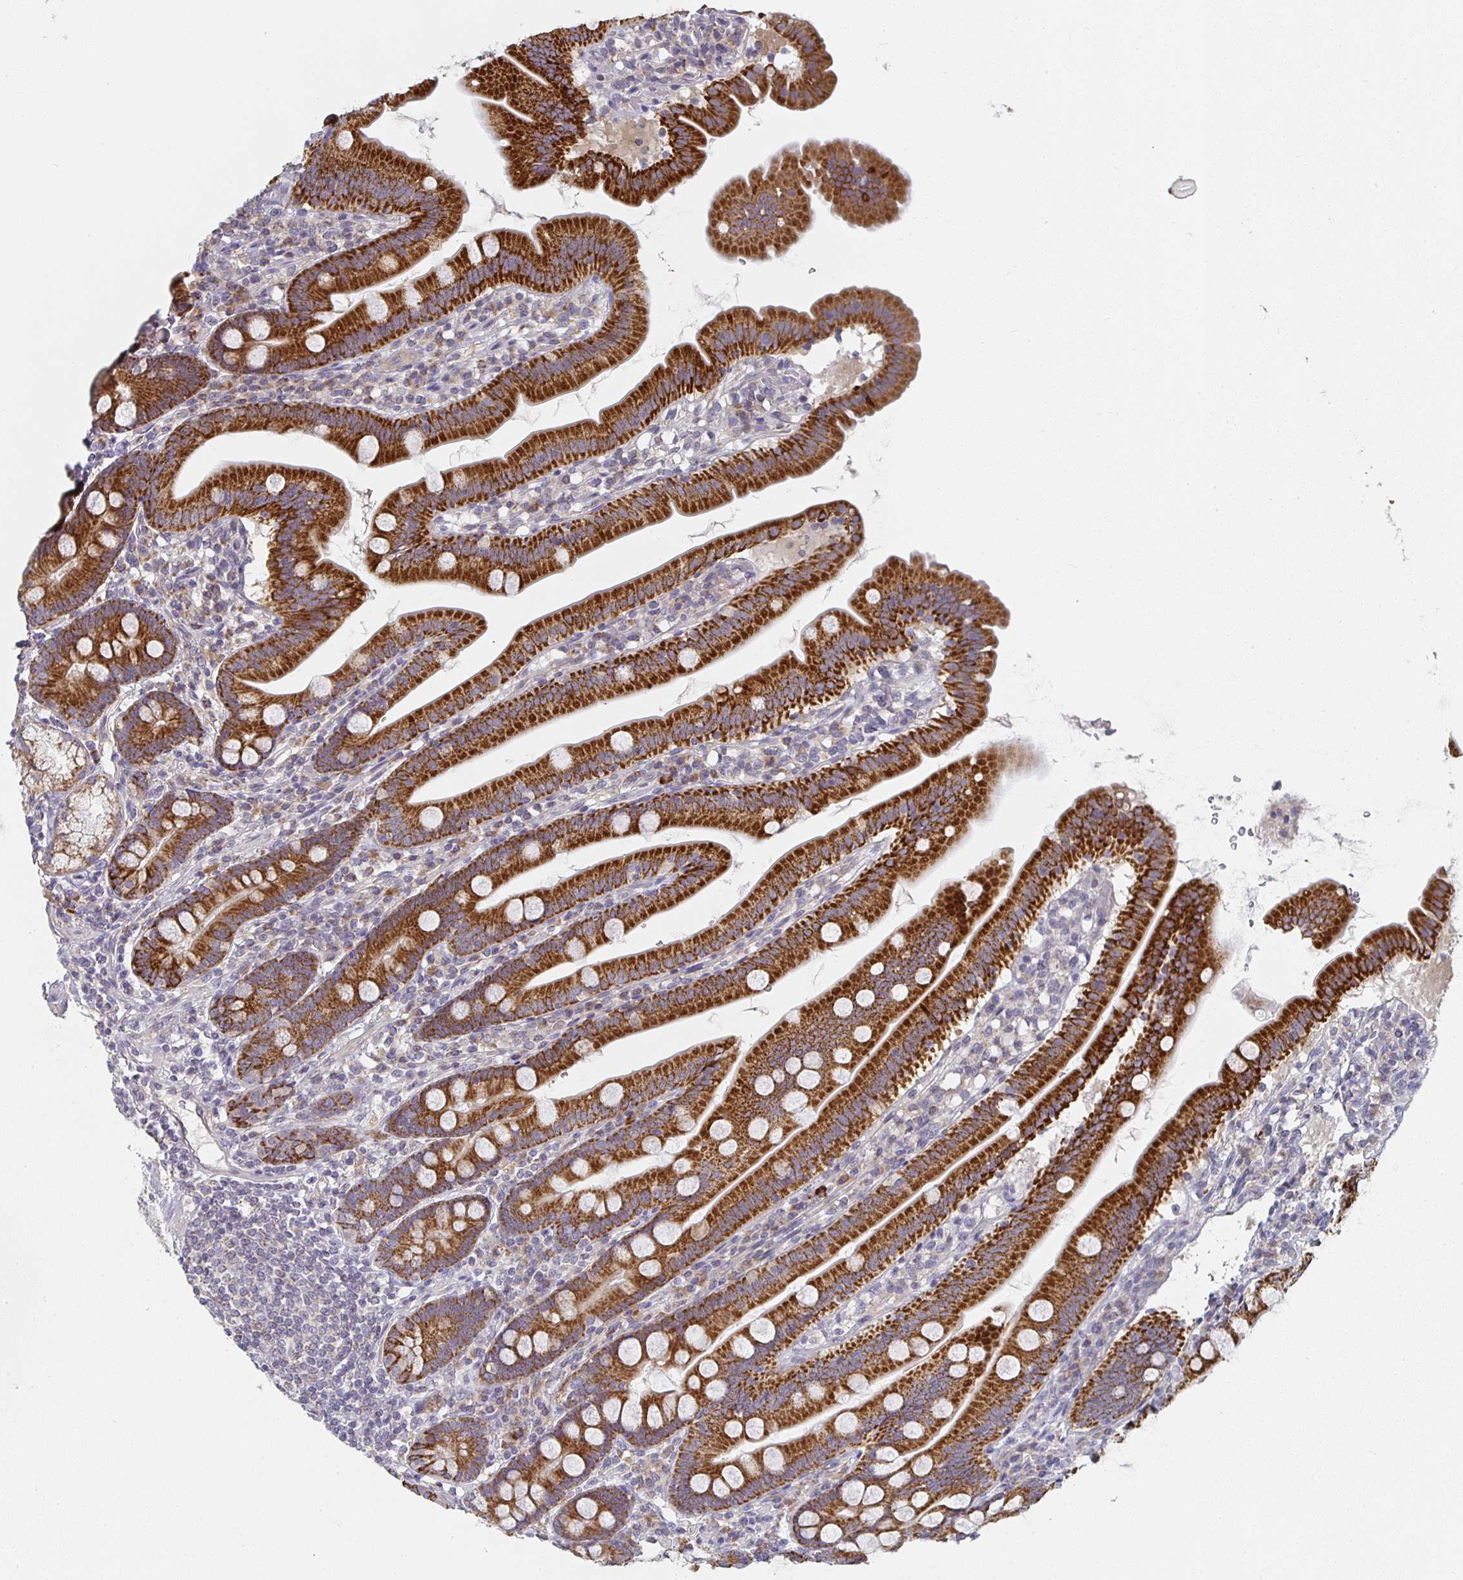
{"staining": {"intensity": "strong", "quantity": ">75%", "location": "cytoplasmic/membranous"}, "tissue": "duodenum", "cell_type": "Glandular cells", "image_type": "normal", "snomed": [{"axis": "morphology", "description": "Normal tissue, NOS"}, {"axis": "topography", "description": "Duodenum"}], "caption": "DAB immunohistochemical staining of unremarkable human duodenum displays strong cytoplasmic/membranous protein staining in about >75% of glandular cells. (Stains: DAB in brown, nuclei in blue, Microscopy: brightfield microscopy at high magnification).", "gene": "CTHRC1", "patient": {"sex": "female", "age": 67}}